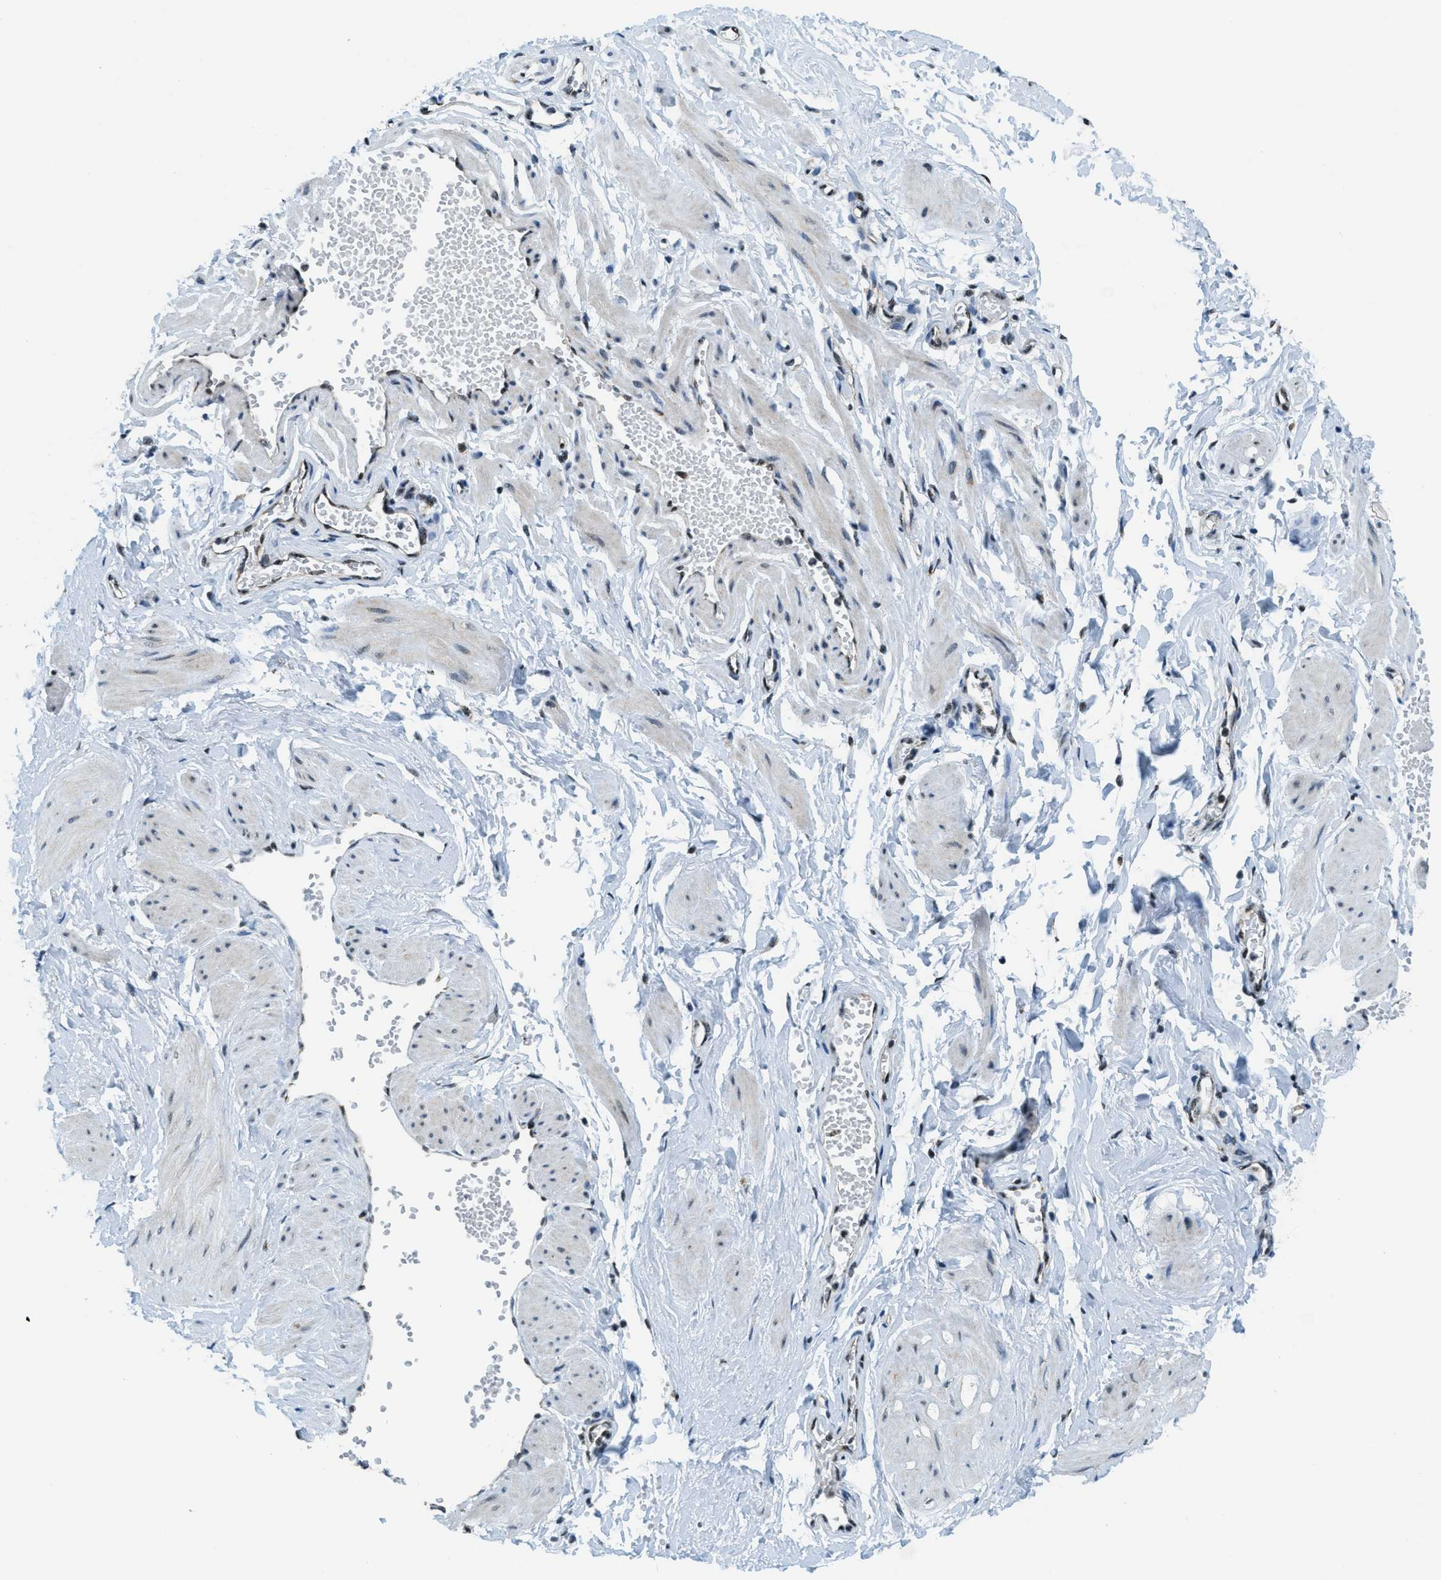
{"staining": {"intensity": "weak", "quantity": ">75%", "location": "cytoplasmic/membranous"}, "tissue": "adipose tissue", "cell_type": "Adipocytes", "image_type": "normal", "snomed": [{"axis": "morphology", "description": "Normal tissue, NOS"}, {"axis": "topography", "description": "Soft tissue"}, {"axis": "topography", "description": "Vascular tissue"}], "caption": "Adipocytes reveal weak cytoplasmic/membranous positivity in about >75% of cells in normal adipose tissue. The staining was performed using DAB, with brown indicating positive protein expression. Nuclei are stained blue with hematoxylin.", "gene": "SP100", "patient": {"sex": "female", "age": 35}}